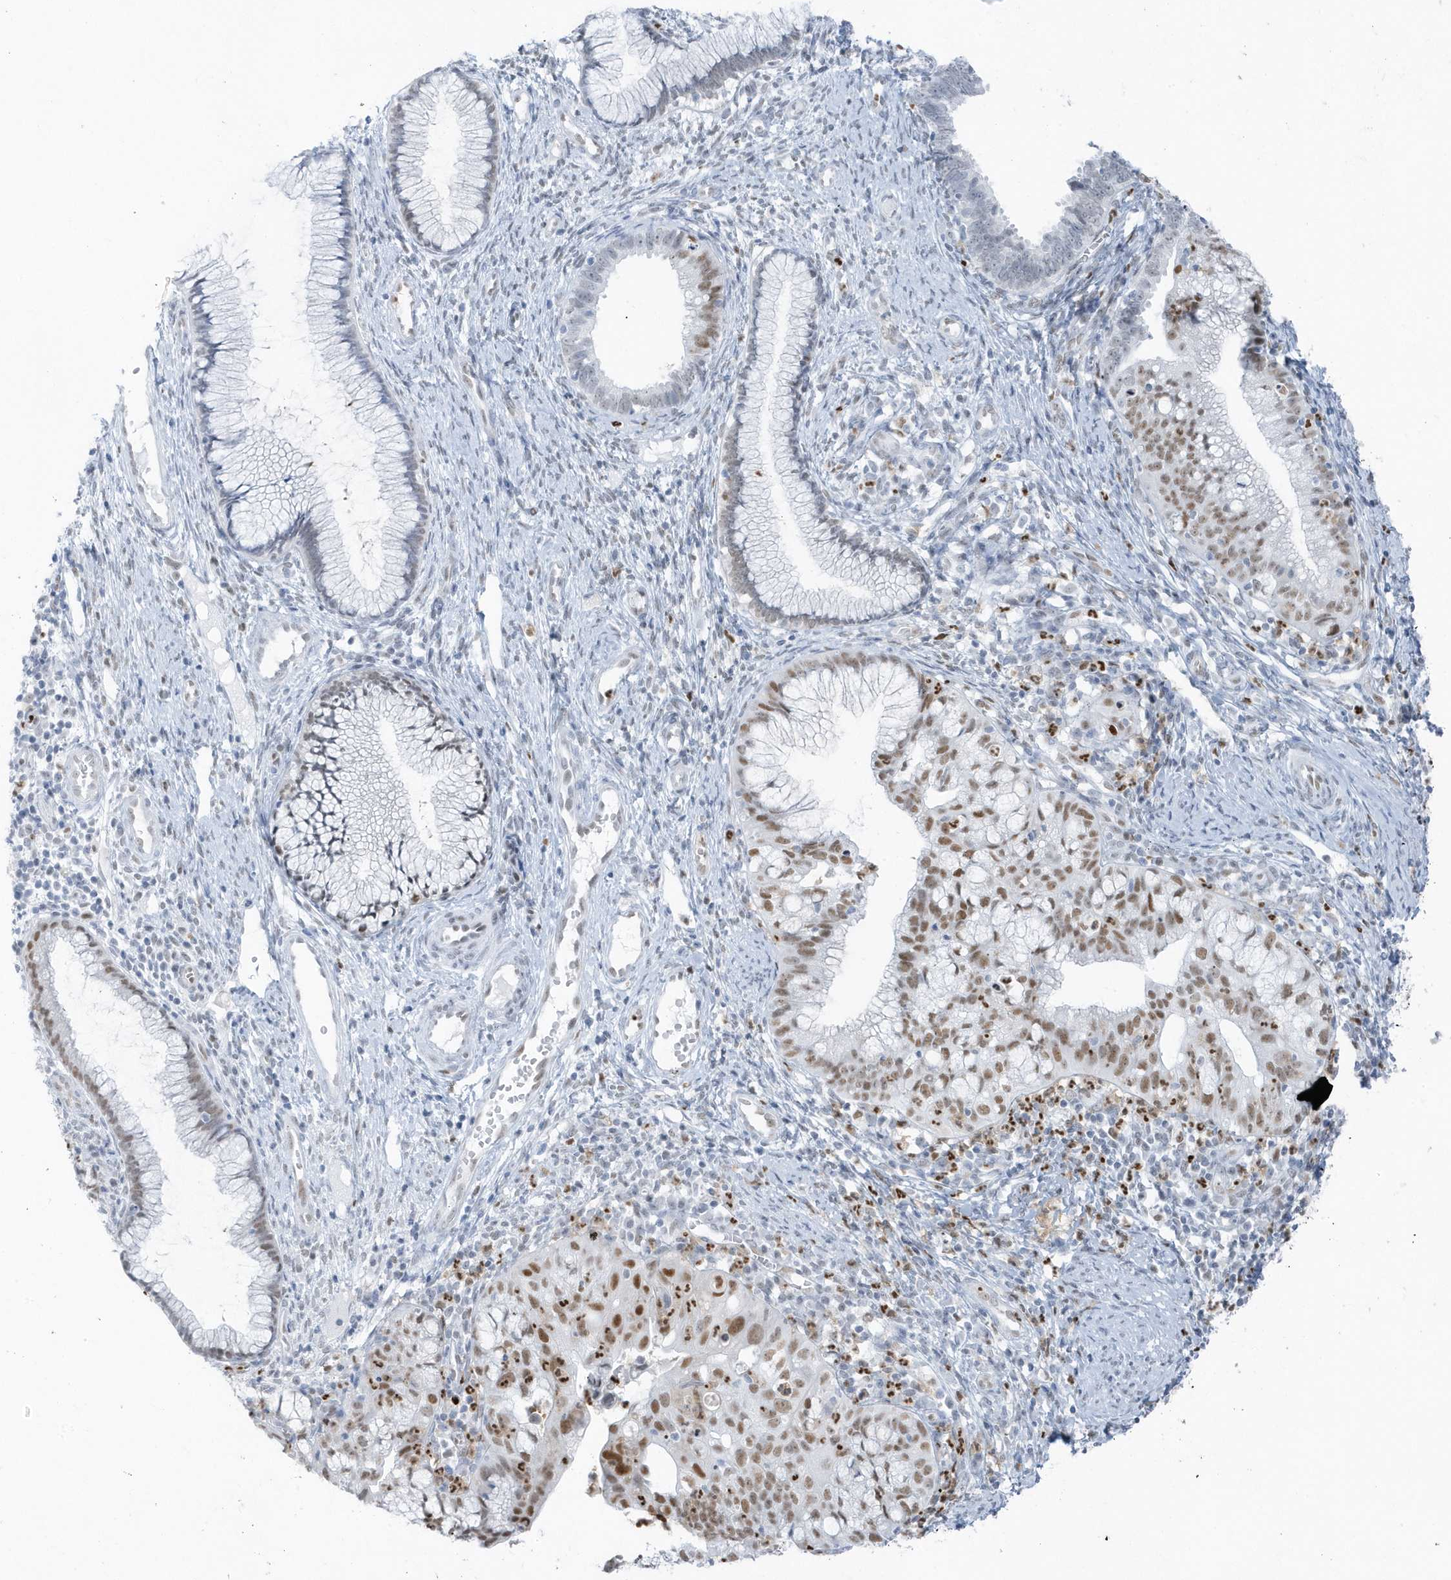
{"staining": {"intensity": "moderate", "quantity": ">75%", "location": "nuclear"}, "tissue": "cervical cancer", "cell_type": "Tumor cells", "image_type": "cancer", "snomed": [{"axis": "morphology", "description": "Adenocarcinoma, NOS"}, {"axis": "topography", "description": "Cervix"}], "caption": "IHC staining of cervical cancer, which shows medium levels of moderate nuclear positivity in approximately >75% of tumor cells indicating moderate nuclear protein expression. The staining was performed using DAB (3,3'-diaminobenzidine) (brown) for protein detection and nuclei were counterstained in hematoxylin (blue).", "gene": "SMIM34", "patient": {"sex": "female", "age": 36}}